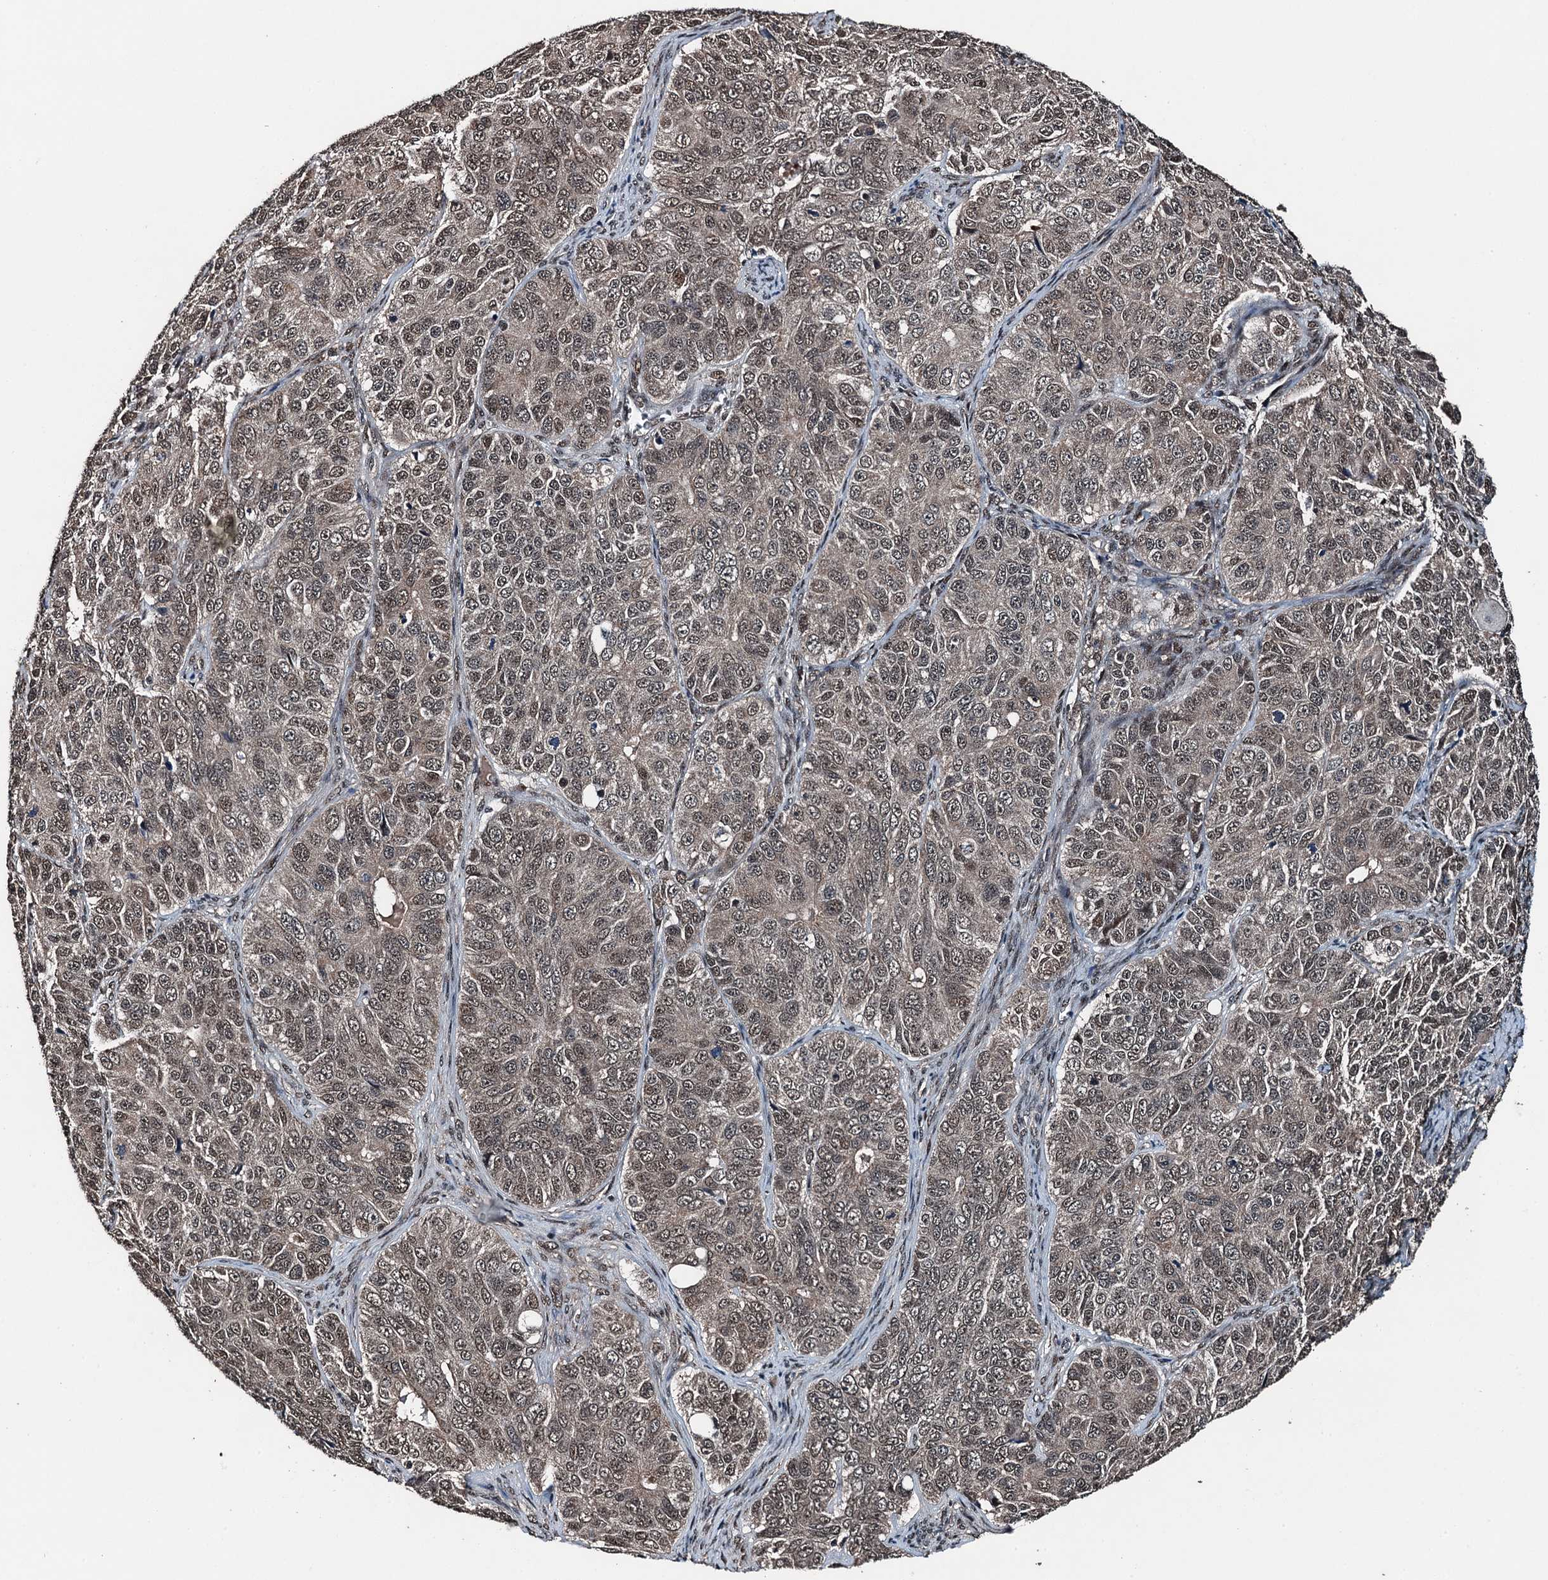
{"staining": {"intensity": "weak", "quantity": "25%-75%", "location": "nuclear"}, "tissue": "ovarian cancer", "cell_type": "Tumor cells", "image_type": "cancer", "snomed": [{"axis": "morphology", "description": "Carcinoma, endometroid"}, {"axis": "topography", "description": "Ovary"}], "caption": "Tumor cells reveal weak nuclear expression in about 25%-75% of cells in ovarian cancer (endometroid carcinoma).", "gene": "UBXN6", "patient": {"sex": "female", "age": 51}}